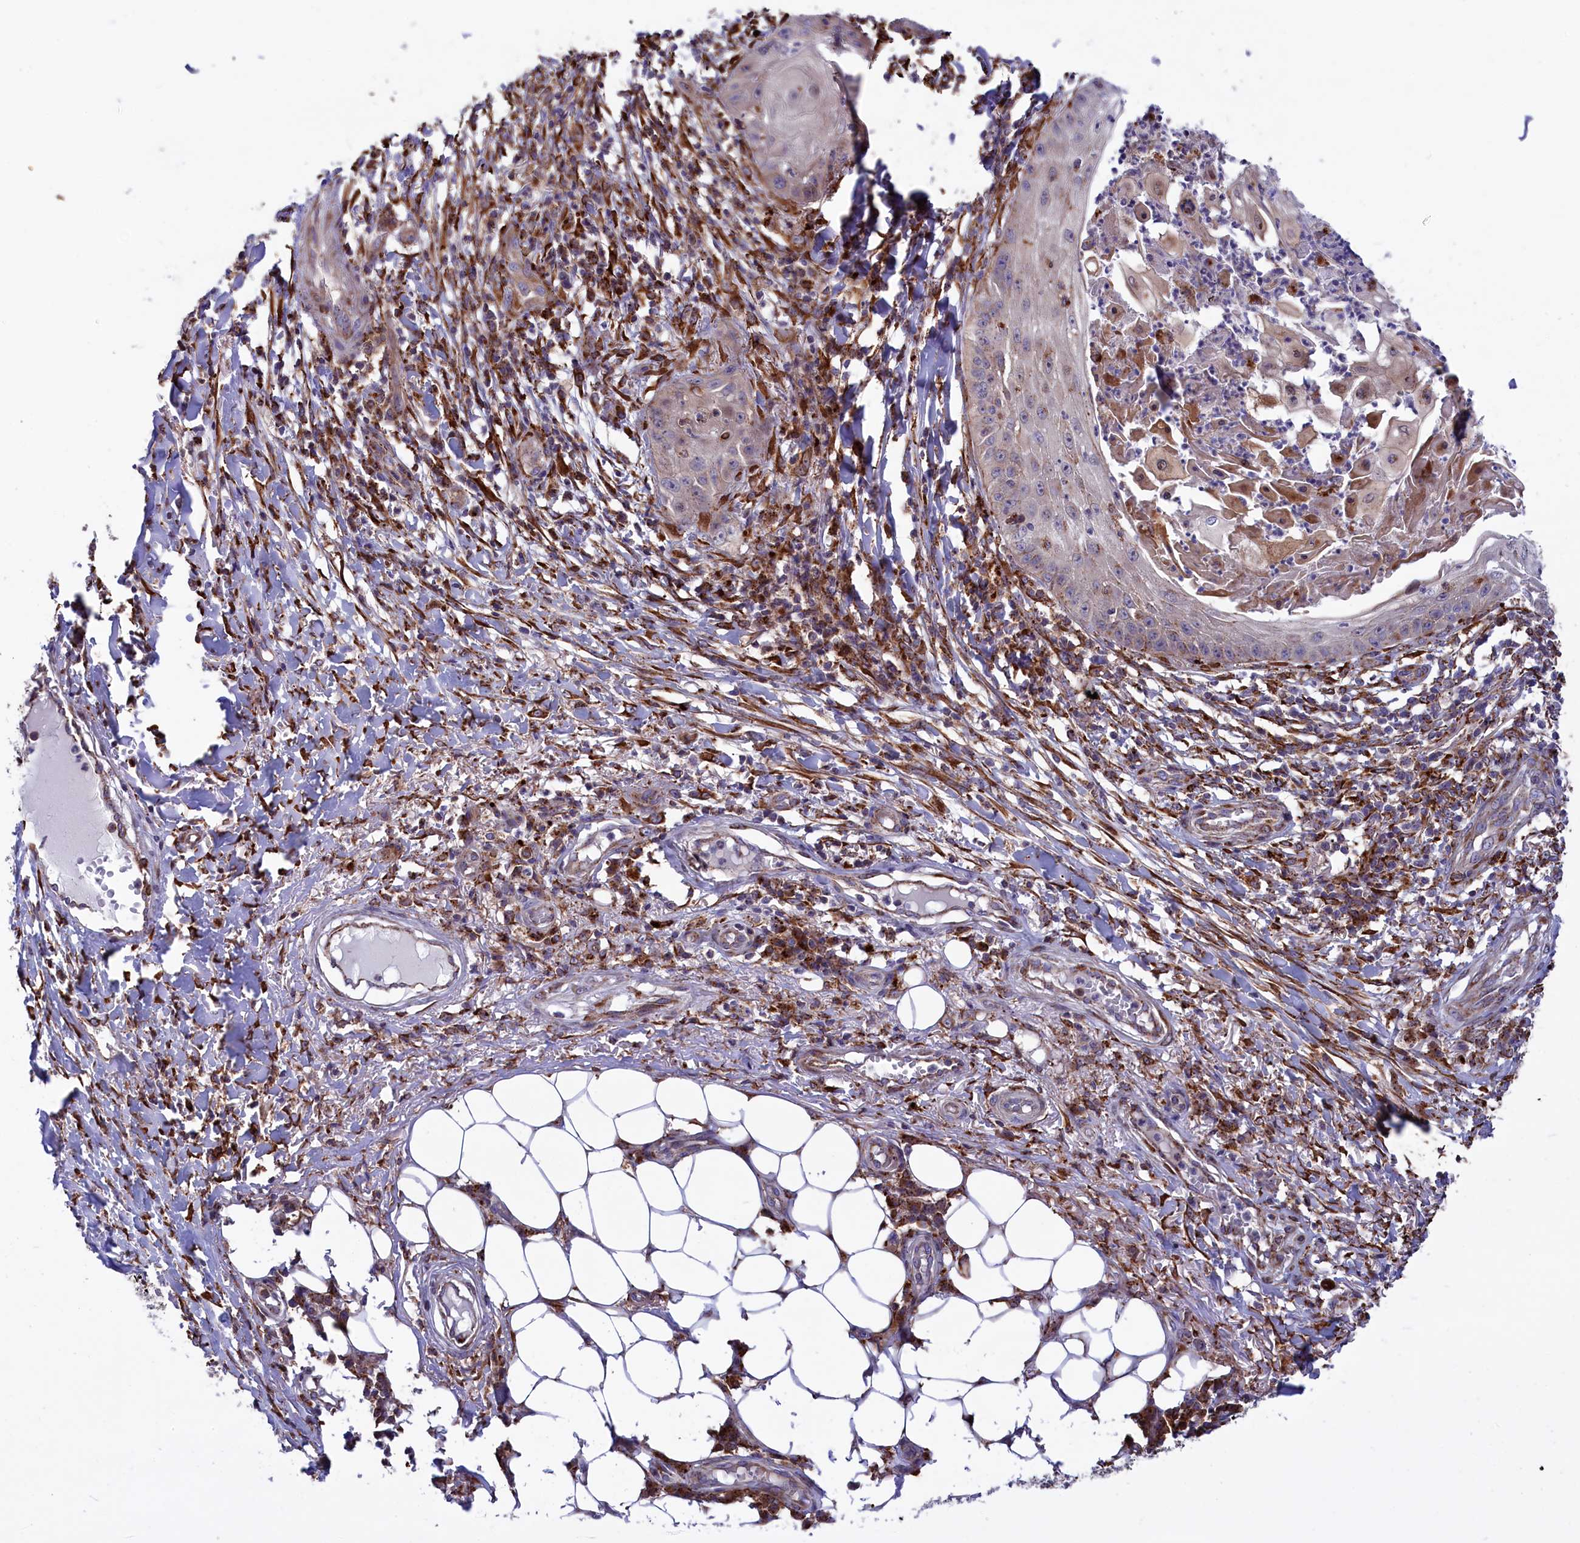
{"staining": {"intensity": "weak", "quantity": "<25%", "location": "cytoplasmic/membranous"}, "tissue": "skin cancer", "cell_type": "Tumor cells", "image_type": "cancer", "snomed": [{"axis": "morphology", "description": "Squamous cell carcinoma, NOS"}, {"axis": "topography", "description": "Skin"}], "caption": "Immunohistochemistry image of skin squamous cell carcinoma stained for a protein (brown), which displays no staining in tumor cells.", "gene": "MAN2B1", "patient": {"sex": "male", "age": 70}}